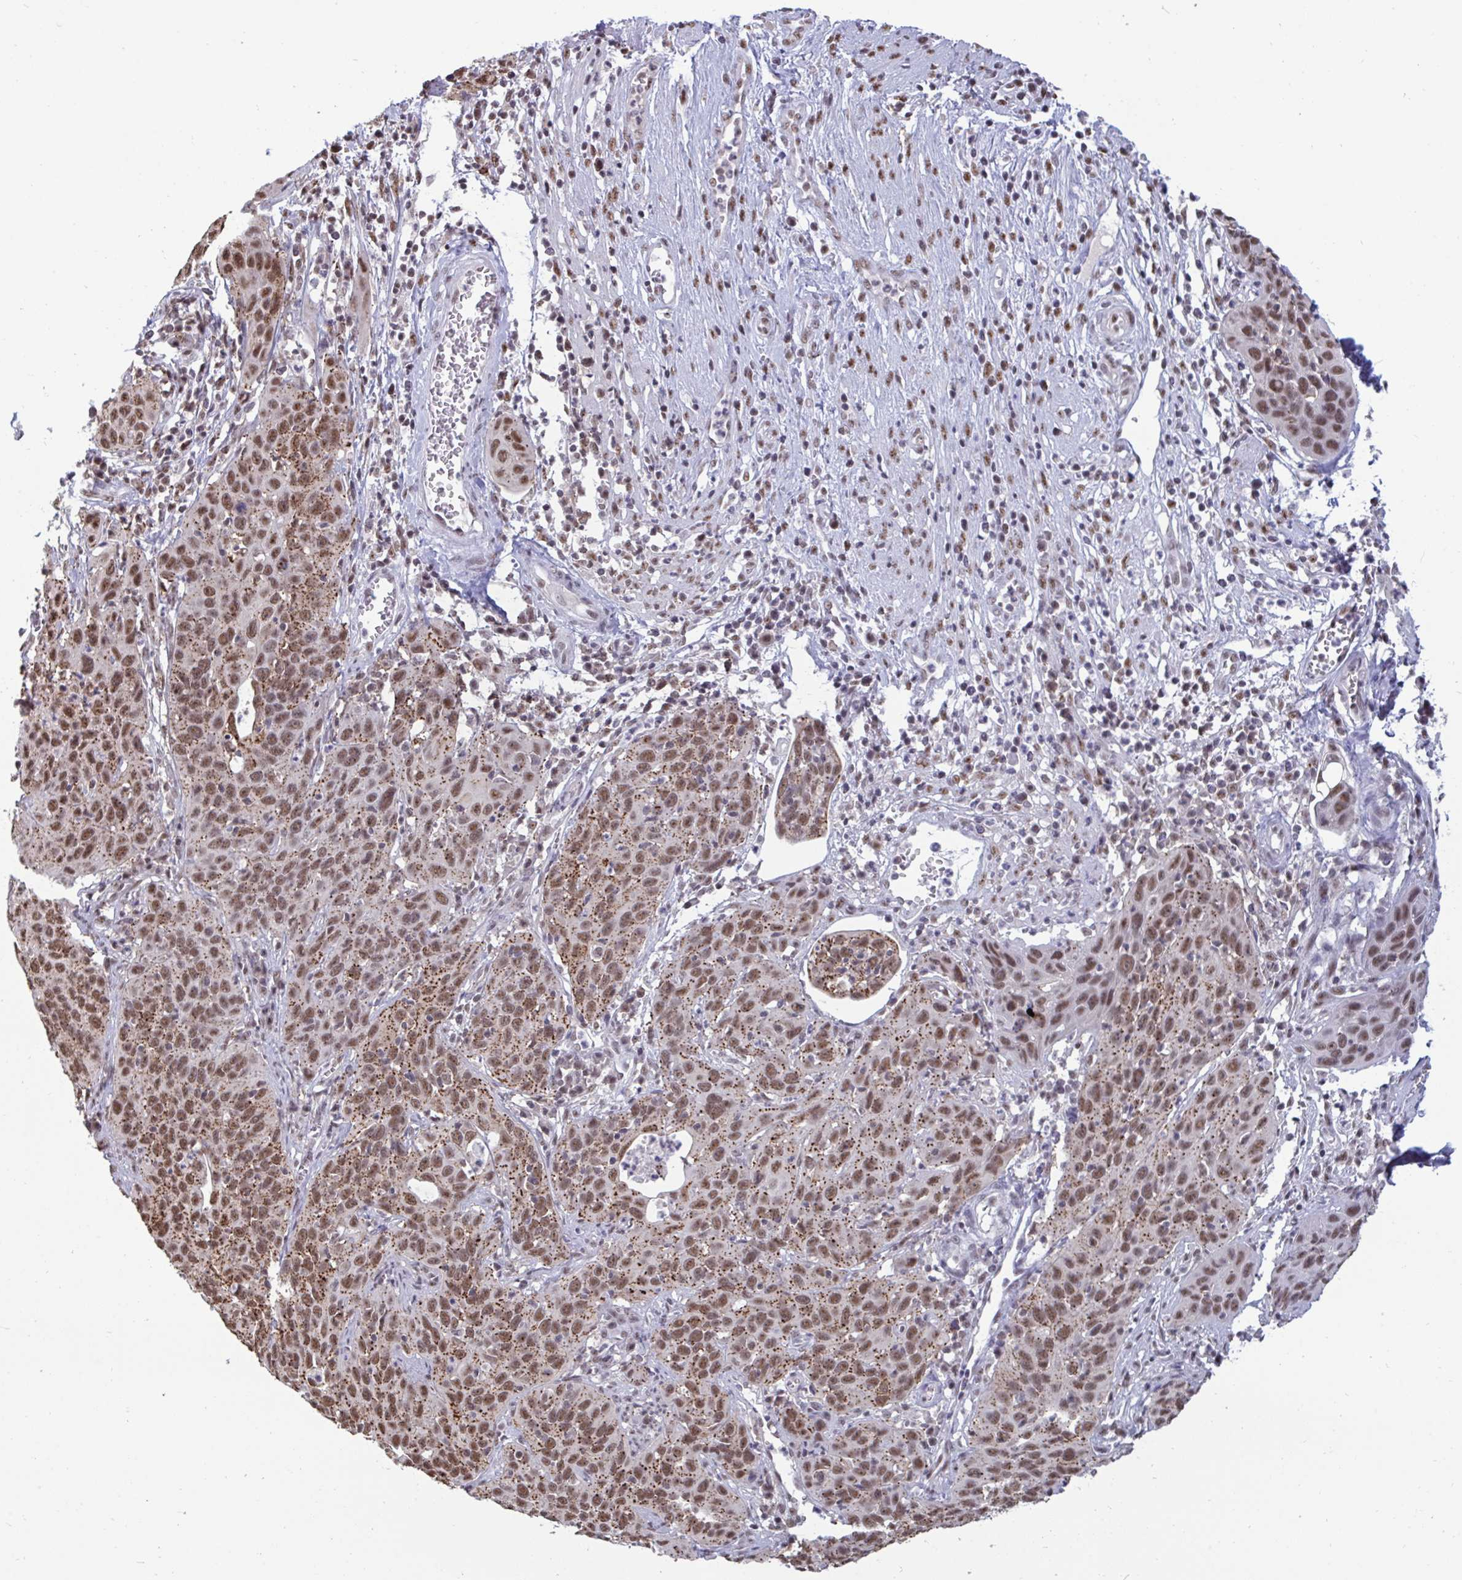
{"staining": {"intensity": "moderate", "quantity": ">75%", "location": "cytoplasmic/membranous,nuclear"}, "tissue": "cervical cancer", "cell_type": "Tumor cells", "image_type": "cancer", "snomed": [{"axis": "morphology", "description": "Squamous cell carcinoma, NOS"}, {"axis": "topography", "description": "Cervix"}], "caption": "Cervical cancer (squamous cell carcinoma) was stained to show a protein in brown. There is medium levels of moderate cytoplasmic/membranous and nuclear positivity in about >75% of tumor cells. (DAB = brown stain, brightfield microscopy at high magnification).", "gene": "PUF60", "patient": {"sex": "female", "age": 36}}